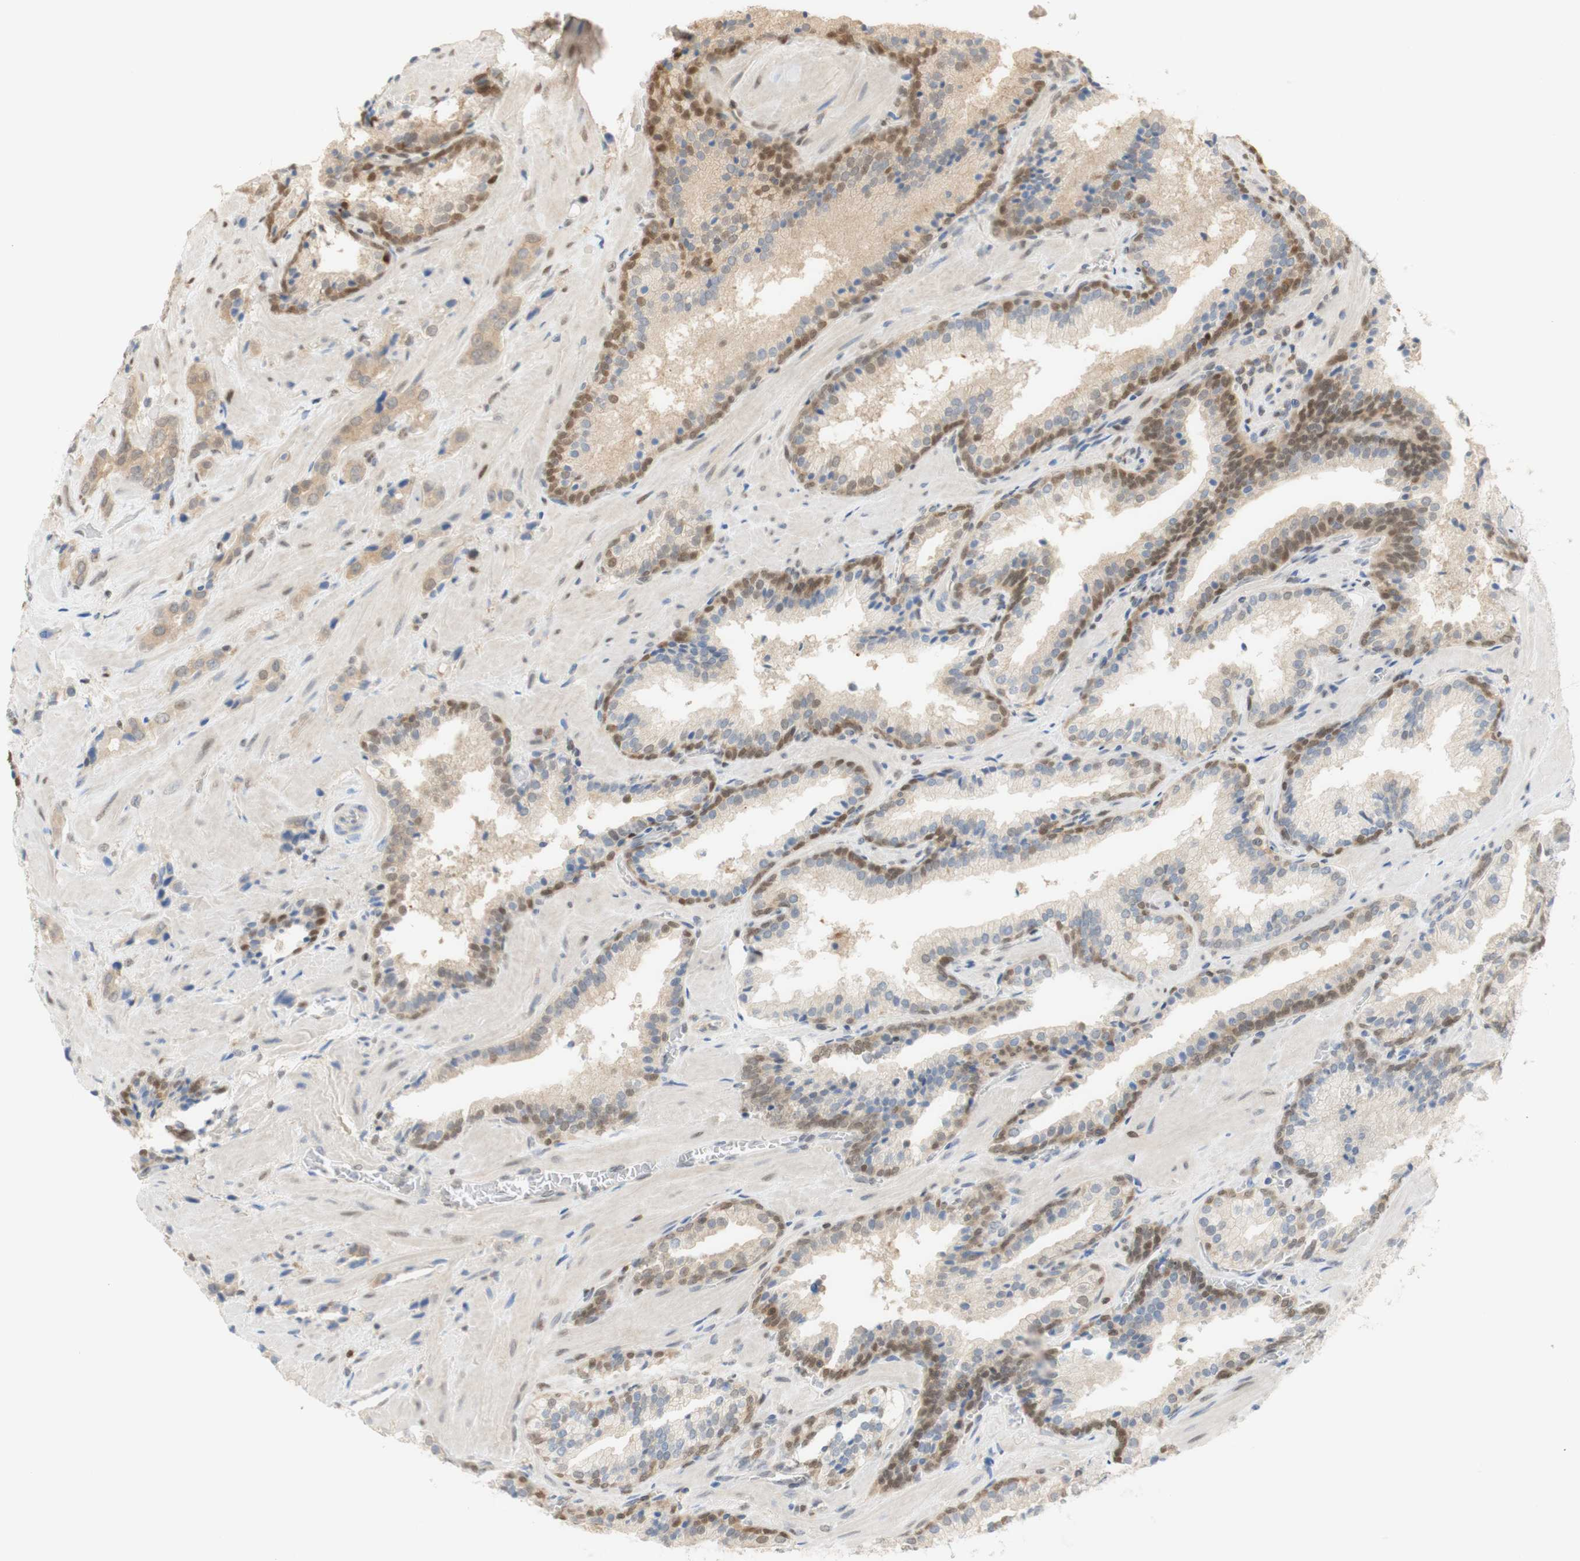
{"staining": {"intensity": "moderate", "quantity": ">75%", "location": "cytoplasmic/membranous"}, "tissue": "prostate cancer", "cell_type": "Tumor cells", "image_type": "cancer", "snomed": [{"axis": "morphology", "description": "Adenocarcinoma, High grade"}, {"axis": "topography", "description": "Prostate"}], "caption": "DAB (3,3'-diaminobenzidine) immunohistochemical staining of prostate cancer exhibits moderate cytoplasmic/membranous protein positivity in approximately >75% of tumor cells. Nuclei are stained in blue.", "gene": "NAP1L4", "patient": {"sex": "male", "age": 64}}